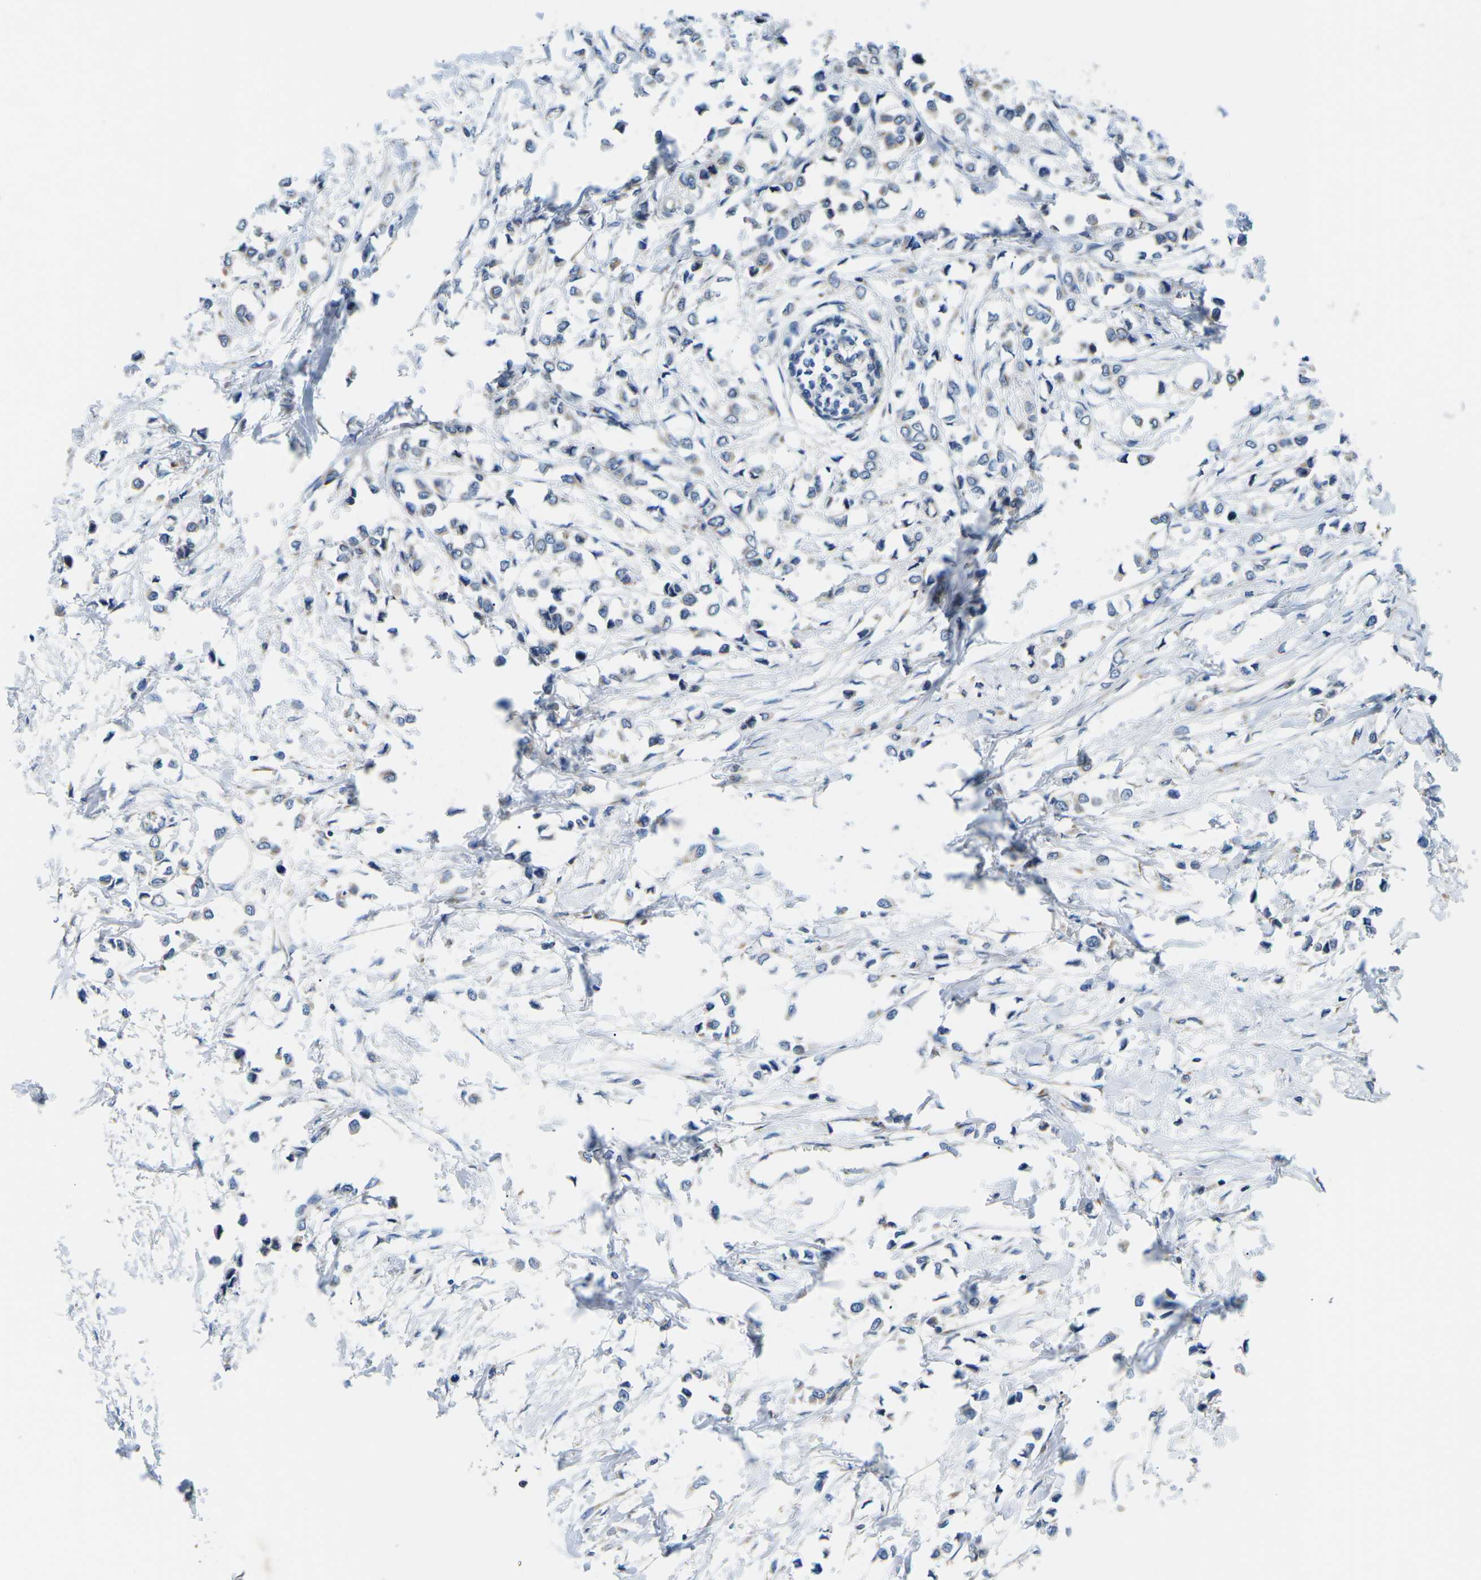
{"staining": {"intensity": "weak", "quantity": "<25%", "location": "cytoplasmic/membranous"}, "tissue": "breast cancer", "cell_type": "Tumor cells", "image_type": "cancer", "snomed": [{"axis": "morphology", "description": "Lobular carcinoma"}, {"axis": "topography", "description": "Breast"}], "caption": "The immunohistochemistry image has no significant staining in tumor cells of breast cancer tissue.", "gene": "TMEFF2", "patient": {"sex": "female", "age": 51}}